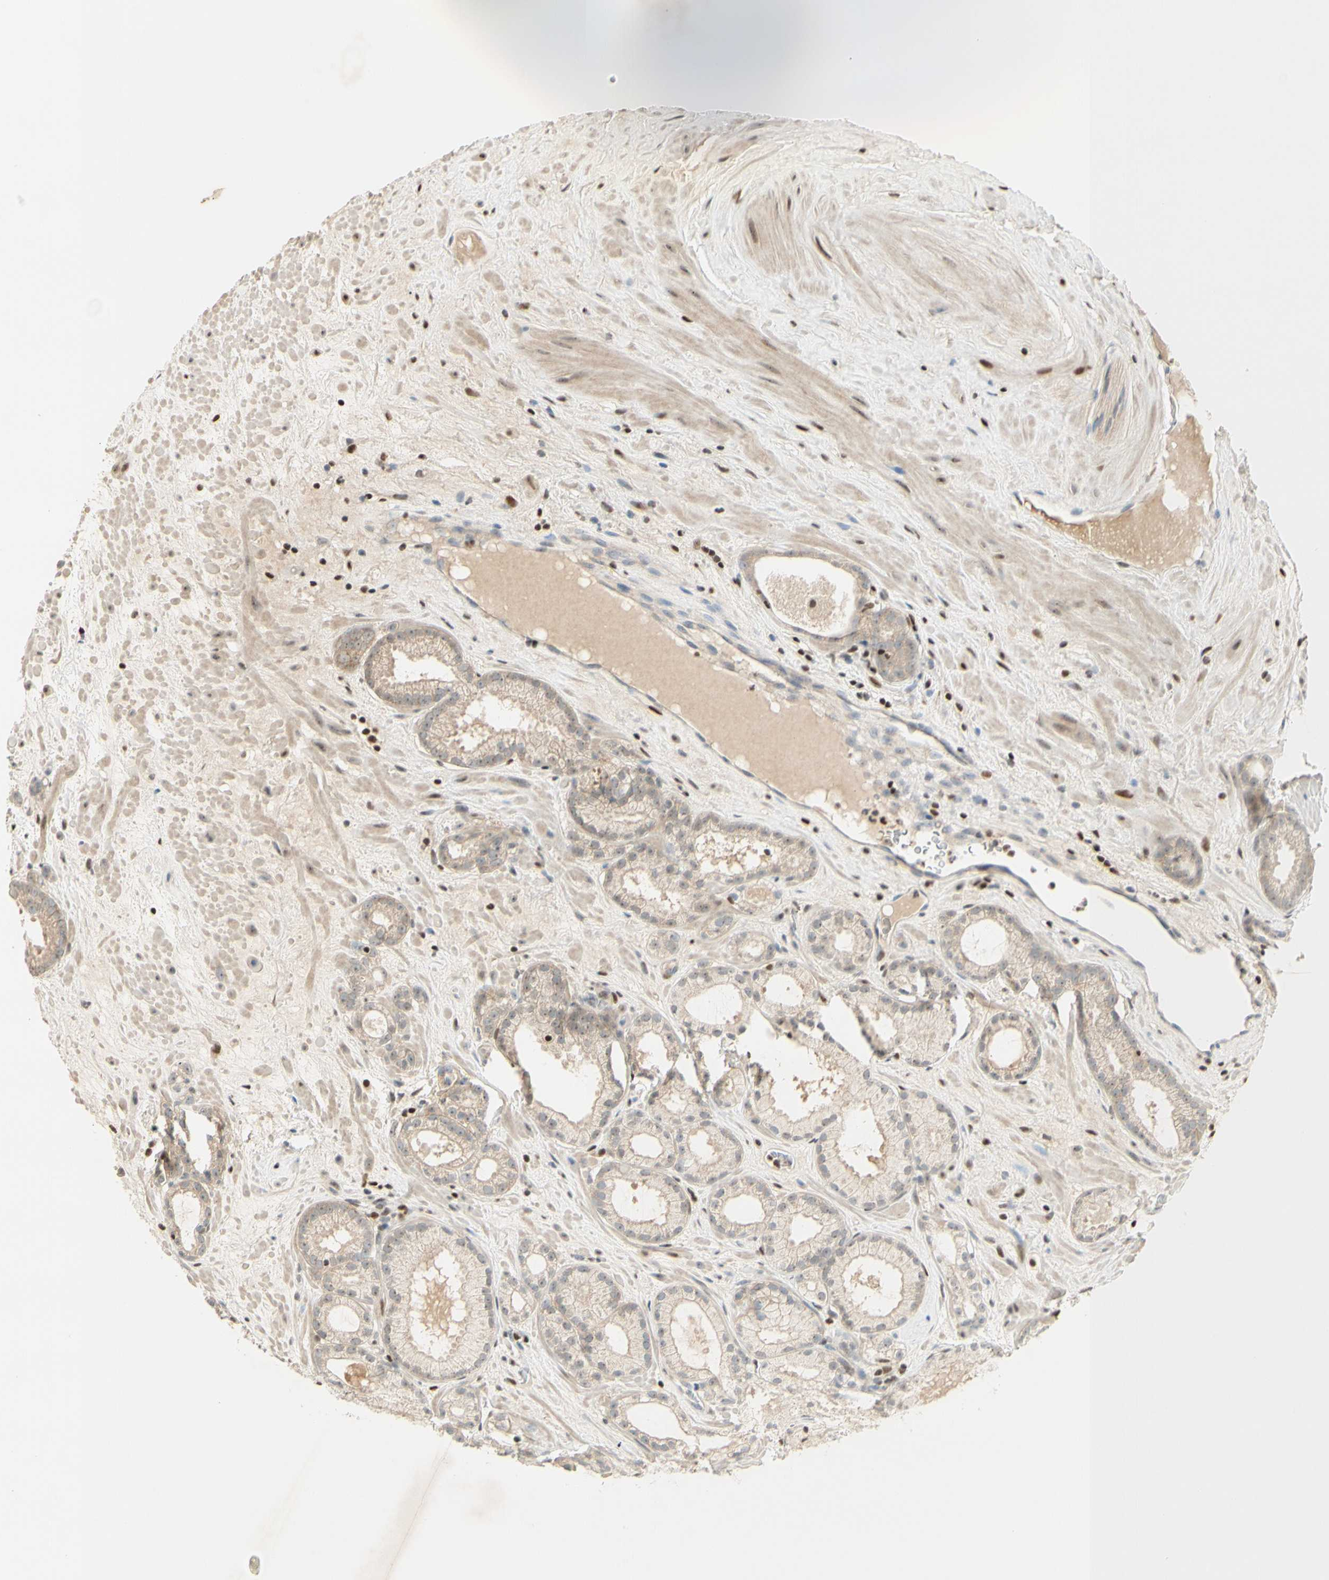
{"staining": {"intensity": "weak", "quantity": ">75%", "location": "cytoplasmic/membranous"}, "tissue": "prostate cancer", "cell_type": "Tumor cells", "image_type": "cancer", "snomed": [{"axis": "morphology", "description": "Adenocarcinoma, Low grade"}, {"axis": "topography", "description": "Prostate"}], "caption": "This photomicrograph reveals prostate low-grade adenocarcinoma stained with IHC to label a protein in brown. The cytoplasmic/membranous of tumor cells show weak positivity for the protein. Nuclei are counter-stained blue.", "gene": "NFYA", "patient": {"sex": "male", "age": 57}}